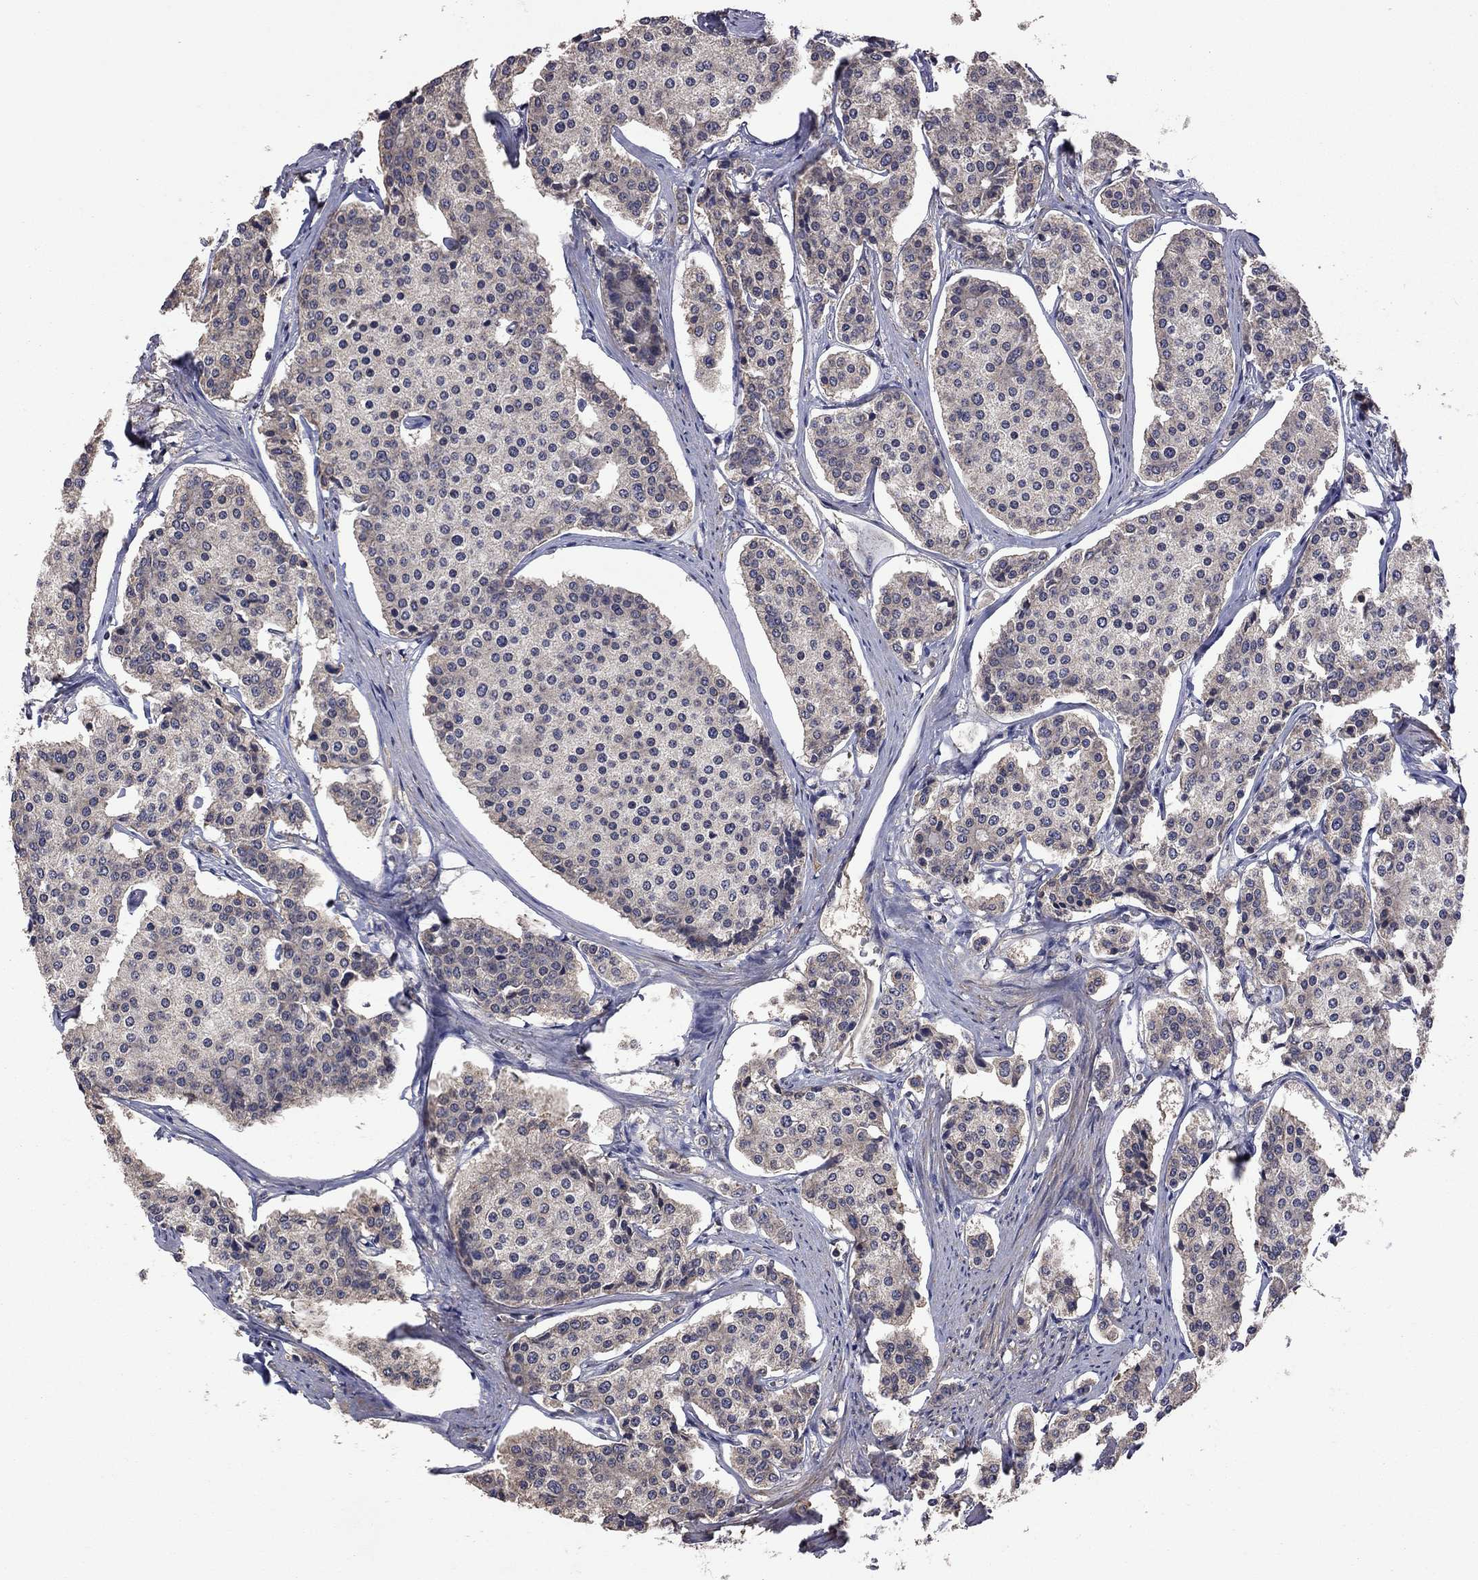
{"staining": {"intensity": "moderate", "quantity": "<25%", "location": "cytoplasmic/membranous"}, "tissue": "carcinoid", "cell_type": "Tumor cells", "image_type": "cancer", "snomed": [{"axis": "morphology", "description": "Carcinoid, malignant, NOS"}, {"axis": "topography", "description": "Small intestine"}], "caption": "Carcinoid (malignant) was stained to show a protein in brown. There is low levels of moderate cytoplasmic/membranous positivity in about <25% of tumor cells.", "gene": "TSNARE1", "patient": {"sex": "female", "age": 65}}